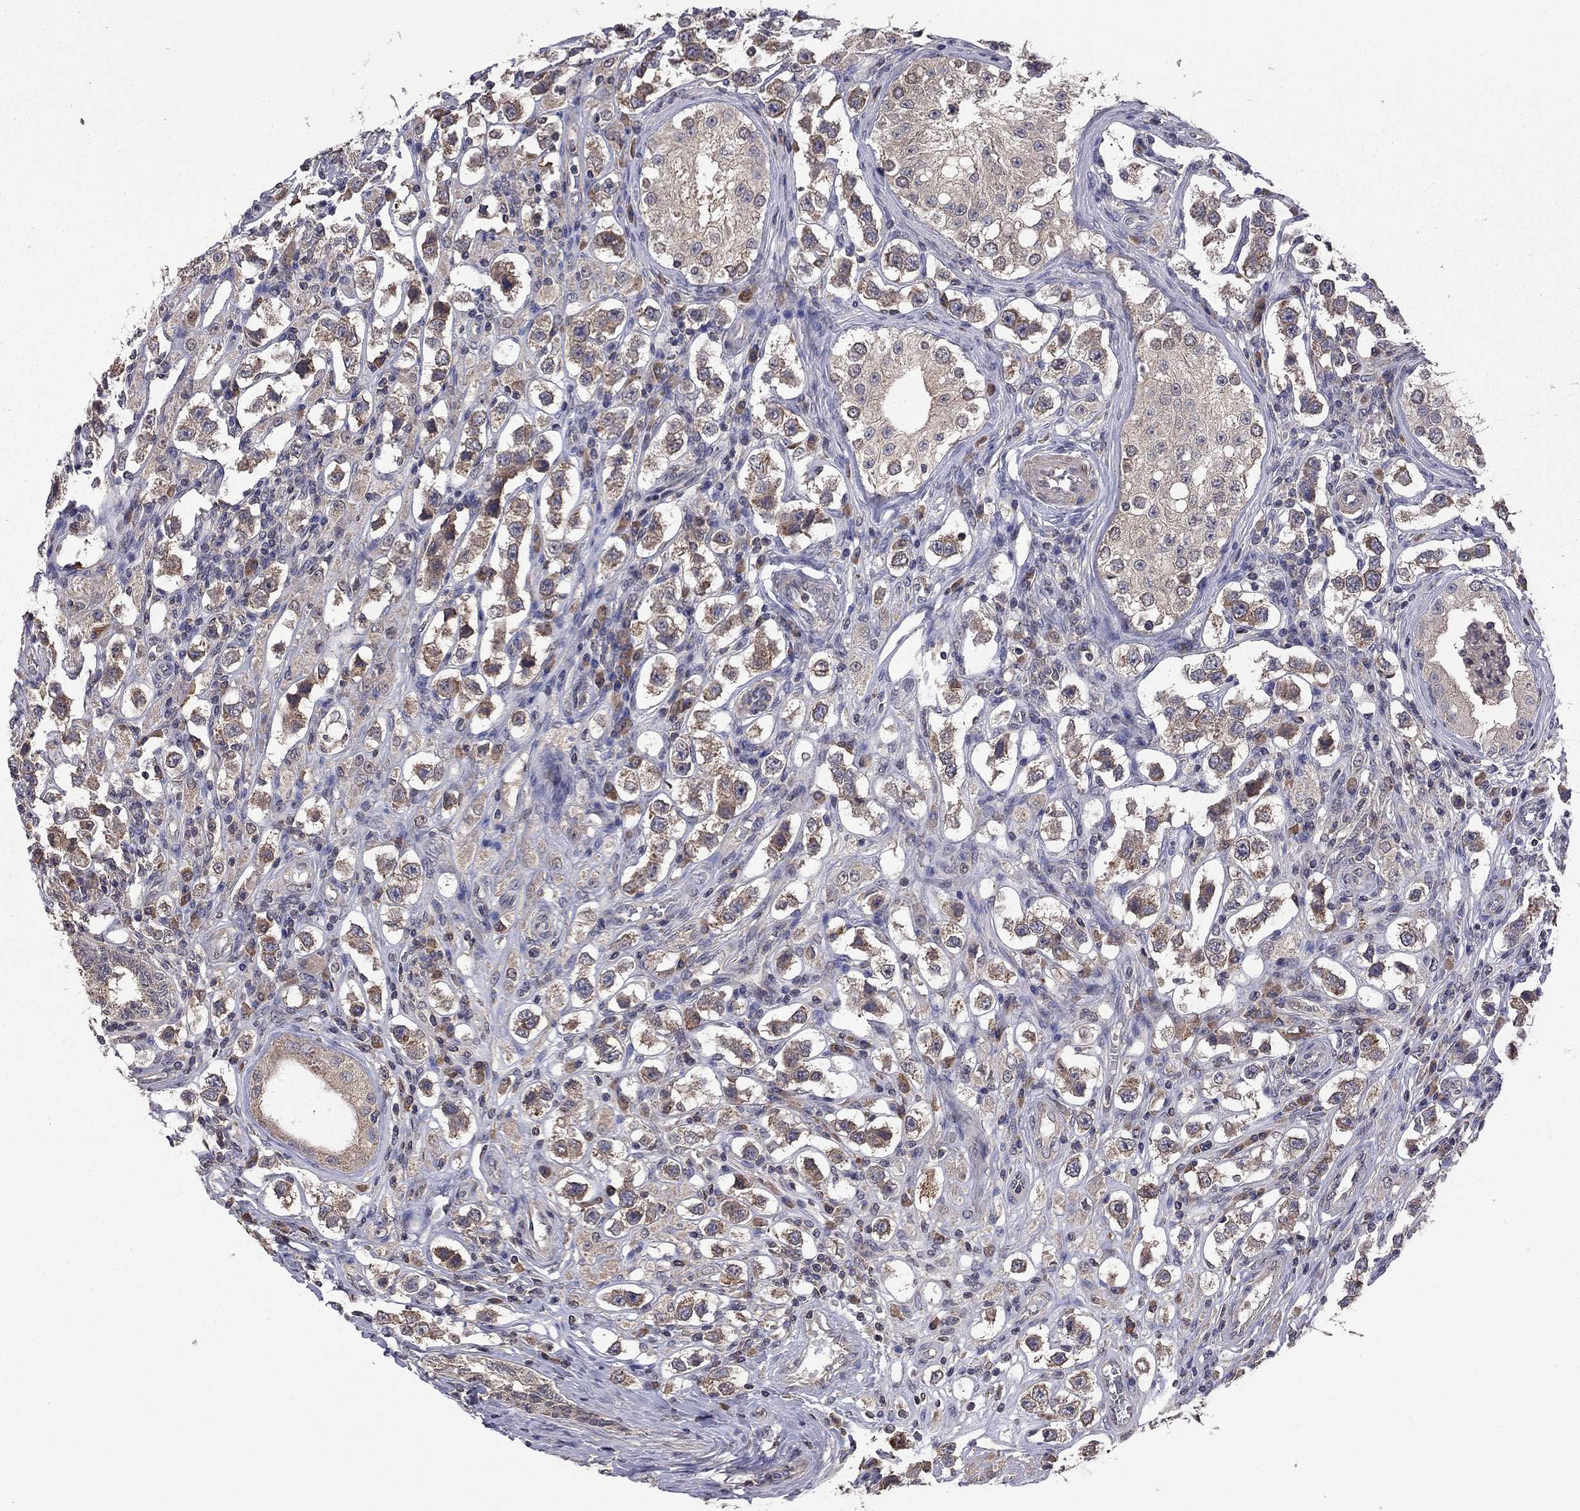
{"staining": {"intensity": "strong", "quantity": "25%-75%", "location": "cytoplasmic/membranous"}, "tissue": "testis cancer", "cell_type": "Tumor cells", "image_type": "cancer", "snomed": [{"axis": "morphology", "description": "Seminoma, NOS"}, {"axis": "topography", "description": "Testis"}], "caption": "IHC staining of seminoma (testis), which reveals high levels of strong cytoplasmic/membranous positivity in approximately 25%-75% of tumor cells indicating strong cytoplasmic/membranous protein staining. The staining was performed using DAB (3,3'-diaminobenzidine) (brown) for protein detection and nuclei were counterstained in hematoxylin (blue).", "gene": "TSNARE1", "patient": {"sex": "male", "age": 37}}